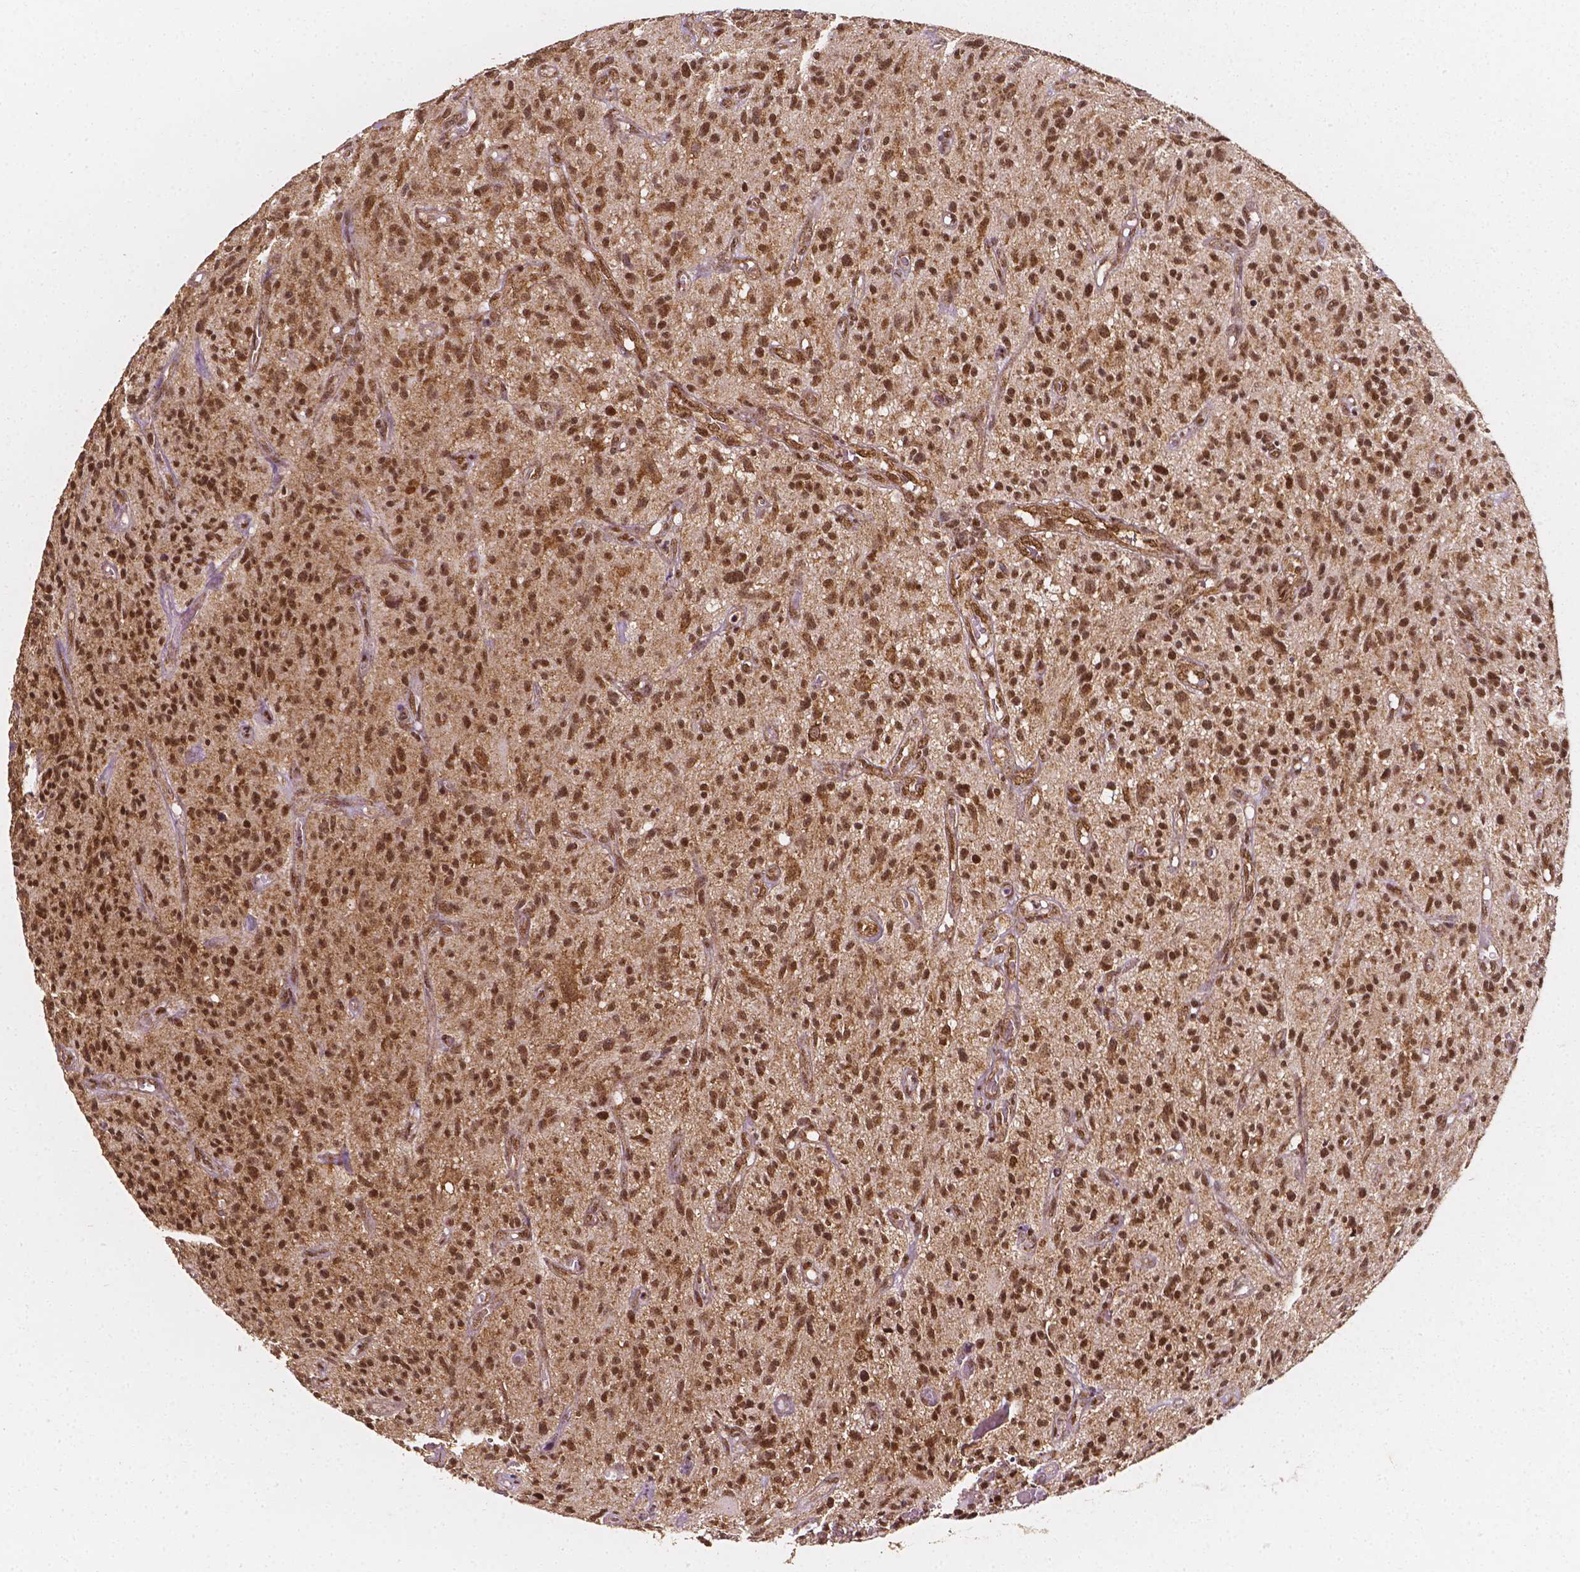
{"staining": {"intensity": "moderate", "quantity": ">75%", "location": "cytoplasmic/membranous,nuclear"}, "tissue": "glioma", "cell_type": "Tumor cells", "image_type": "cancer", "snomed": [{"axis": "morphology", "description": "Glioma, malignant, High grade"}, {"axis": "topography", "description": "Brain"}], "caption": "Immunohistochemistry (IHC) image of neoplastic tissue: glioma stained using immunohistochemistry demonstrates medium levels of moderate protein expression localized specifically in the cytoplasmic/membranous and nuclear of tumor cells, appearing as a cytoplasmic/membranous and nuclear brown color.", "gene": "SMN1", "patient": {"sex": "male", "age": 75}}